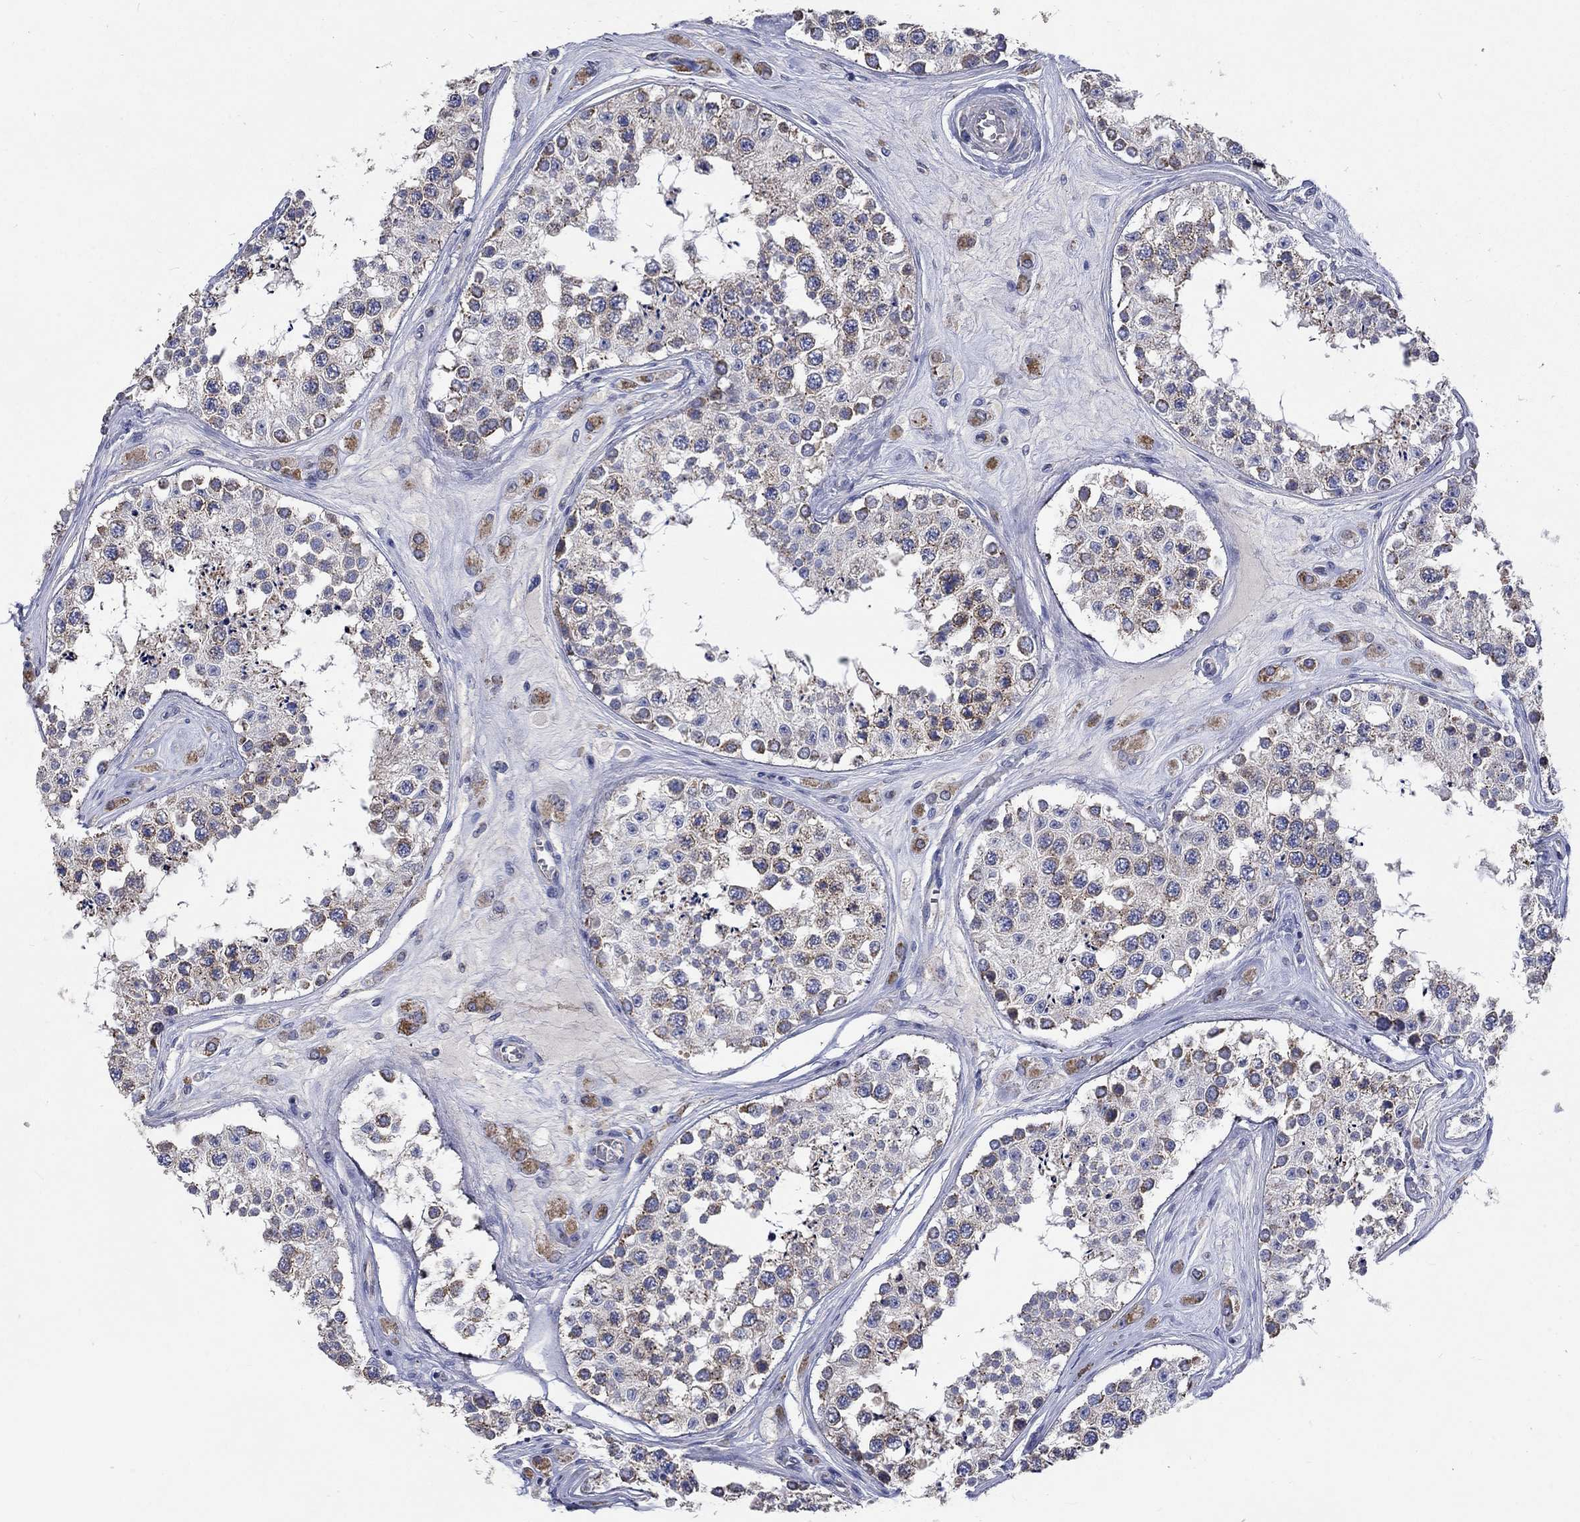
{"staining": {"intensity": "moderate", "quantity": "<25%", "location": "cytoplasmic/membranous"}, "tissue": "testis", "cell_type": "Cells in seminiferous ducts", "image_type": "normal", "snomed": [{"axis": "morphology", "description": "Normal tissue, NOS"}, {"axis": "topography", "description": "Testis"}], "caption": "Testis stained with immunohistochemistry demonstrates moderate cytoplasmic/membranous expression in about <25% of cells in seminiferous ducts.", "gene": "UGT8", "patient": {"sex": "male", "age": 25}}